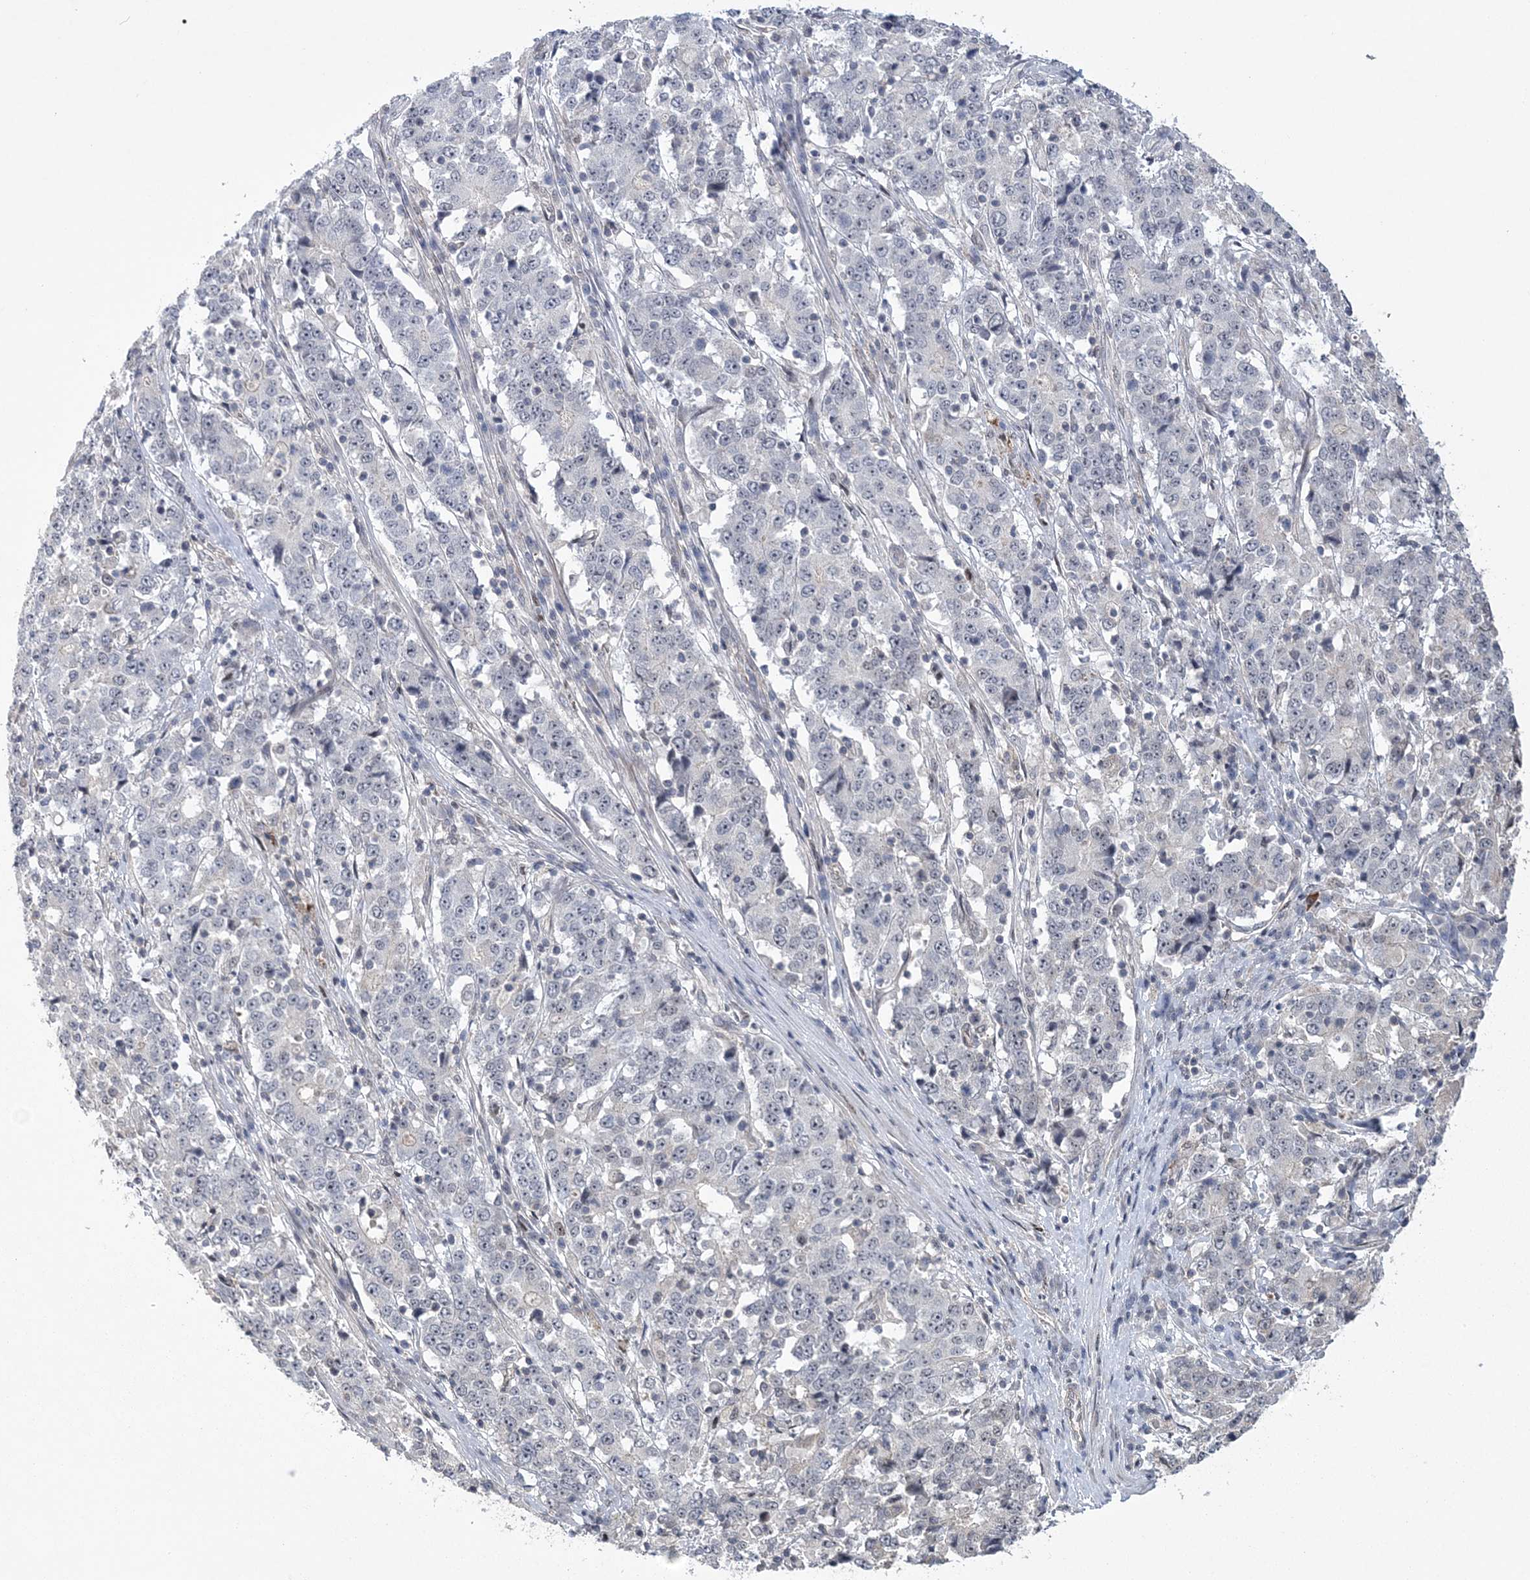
{"staining": {"intensity": "negative", "quantity": "none", "location": "none"}, "tissue": "stomach cancer", "cell_type": "Tumor cells", "image_type": "cancer", "snomed": [{"axis": "morphology", "description": "Adenocarcinoma, NOS"}, {"axis": "topography", "description": "Stomach"}], "caption": "Tumor cells are negative for brown protein staining in adenocarcinoma (stomach).", "gene": "HOMEZ", "patient": {"sex": "male", "age": 59}}